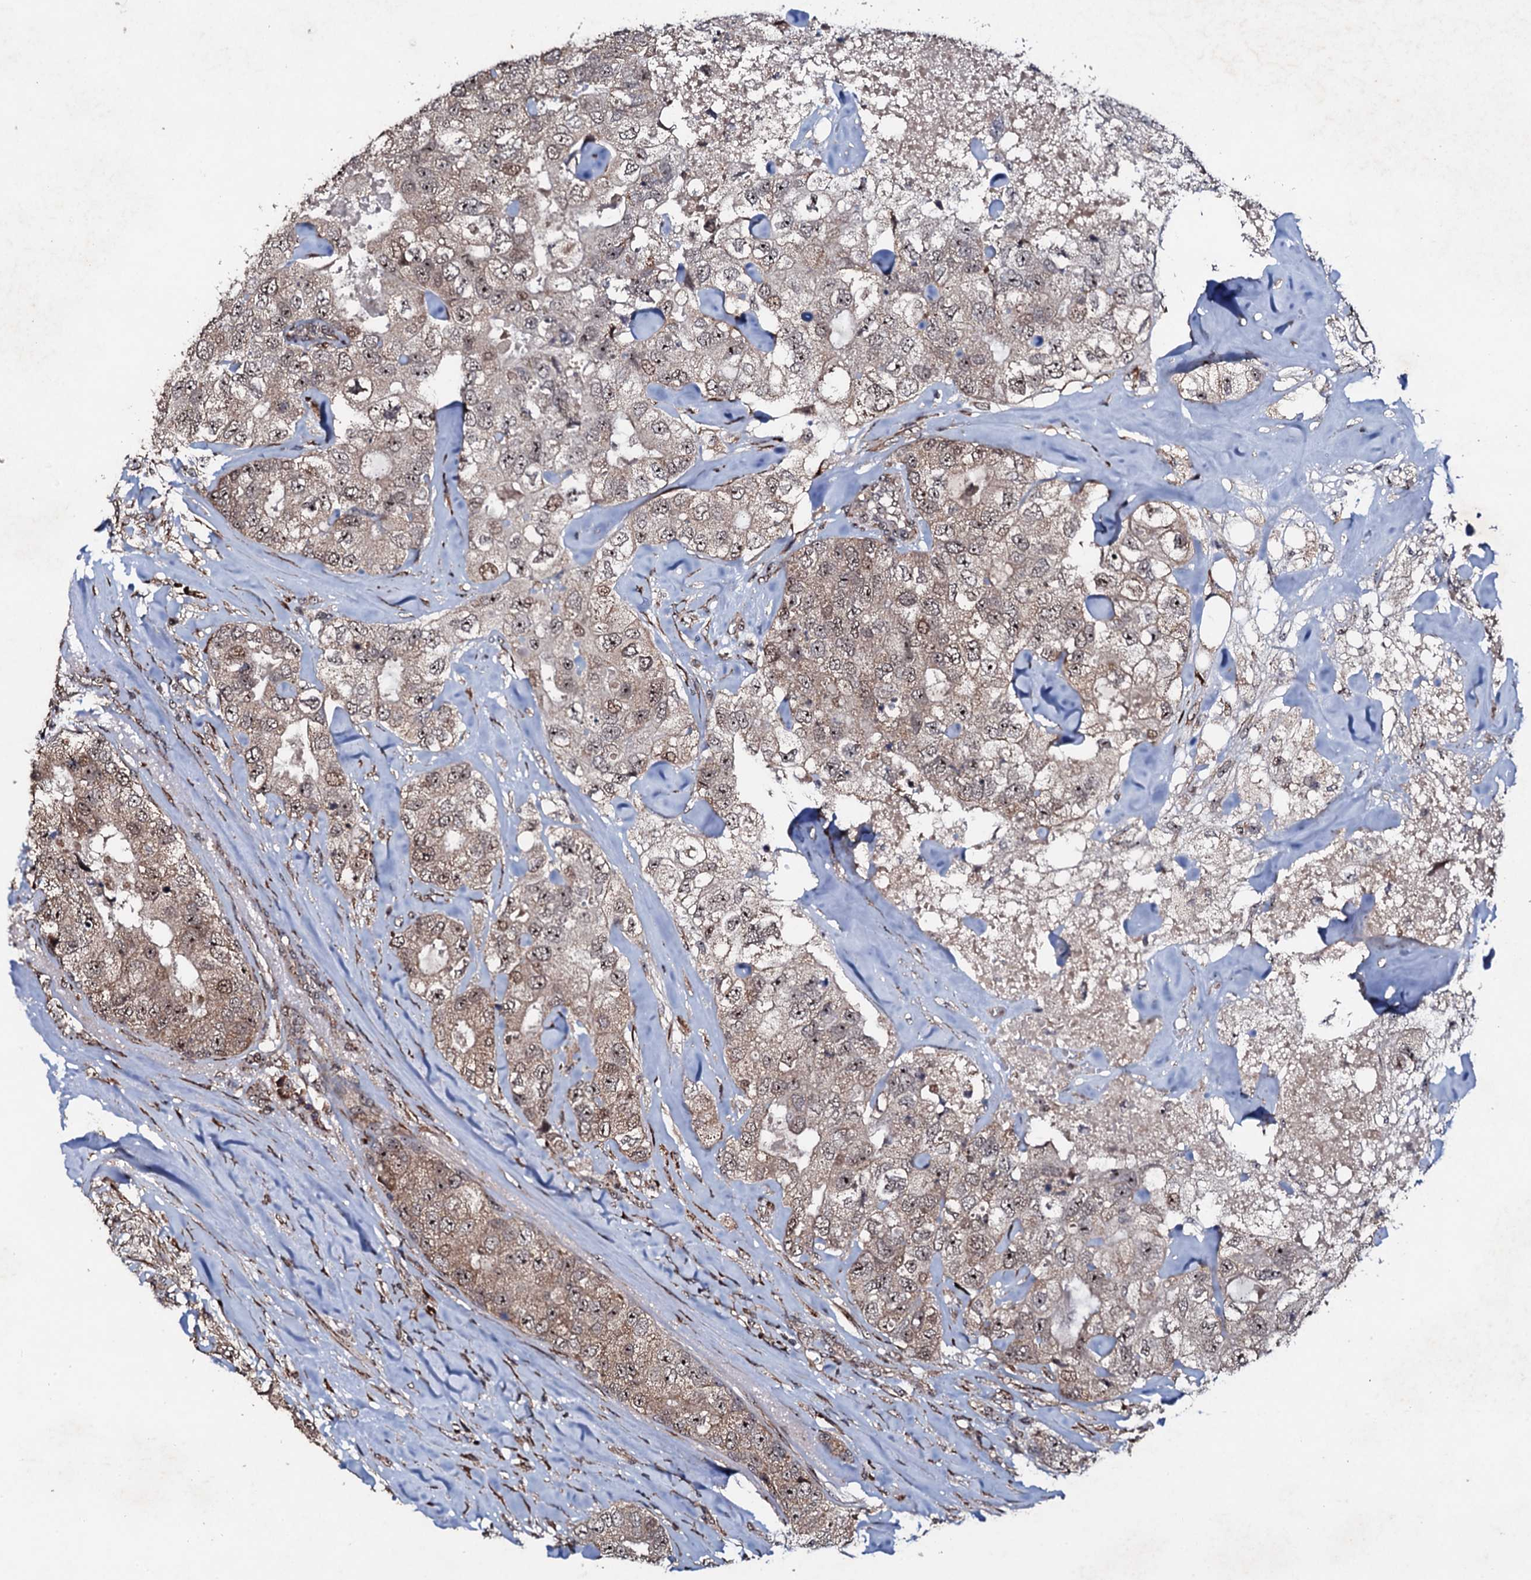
{"staining": {"intensity": "weak", "quantity": "25%-75%", "location": "cytoplasmic/membranous,nuclear"}, "tissue": "breast cancer", "cell_type": "Tumor cells", "image_type": "cancer", "snomed": [{"axis": "morphology", "description": "Duct carcinoma"}, {"axis": "topography", "description": "Breast"}], "caption": "Immunohistochemistry image of human breast cancer (intraductal carcinoma) stained for a protein (brown), which displays low levels of weak cytoplasmic/membranous and nuclear positivity in about 25%-75% of tumor cells.", "gene": "FAM111A", "patient": {"sex": "female", "age": 62}}